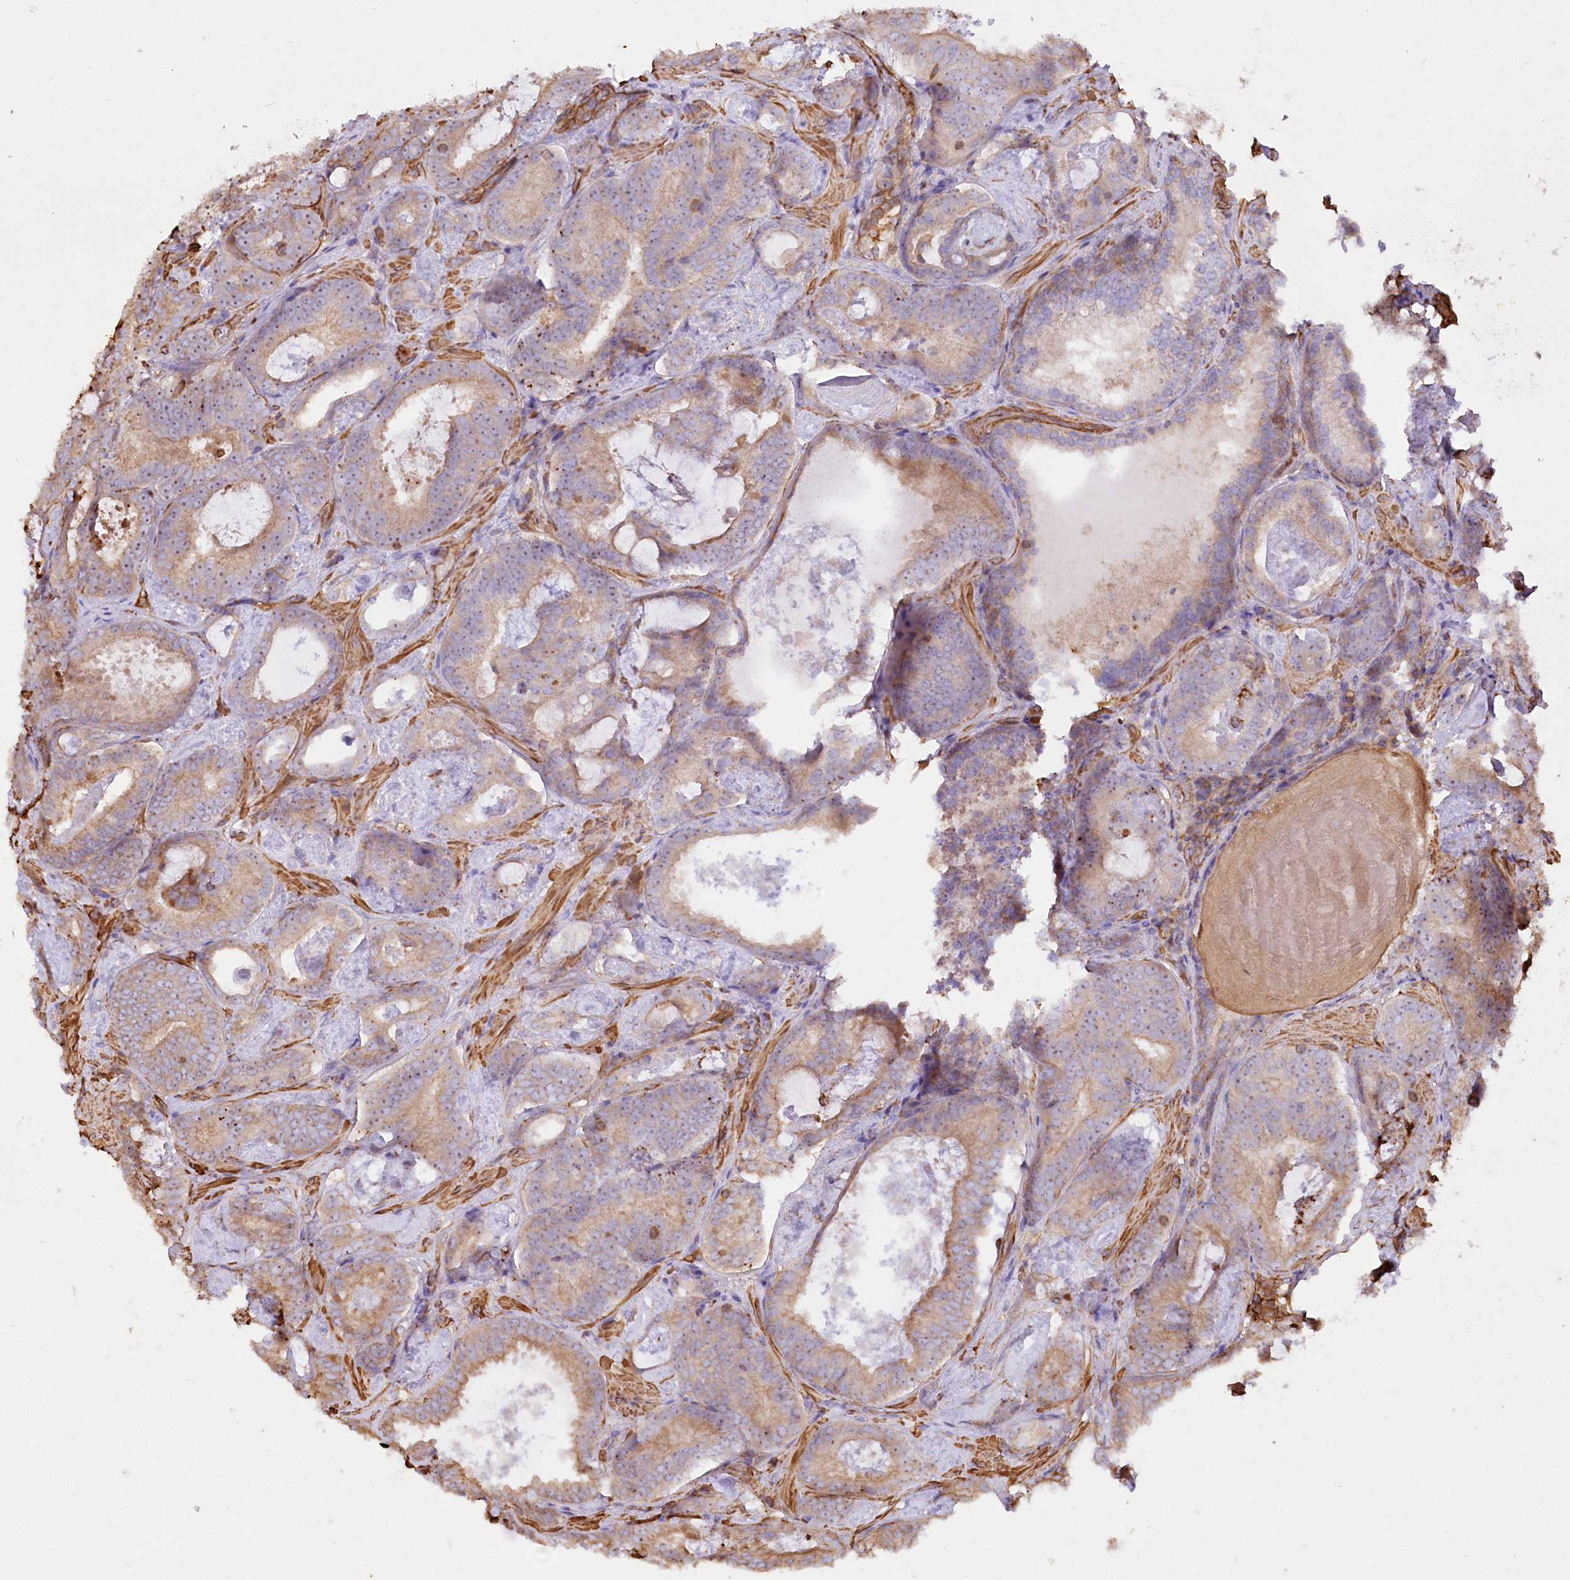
{"staining": {"intensity": "weak", "quantity": "25%-75%", "location": "cytoplasmic/membranous"}, "tissue": "prostate cancer", "cell_type": "Tumor cells", "image_type": "cancer", "snomed": [{"axis": "morphology", "description": "Adenocarcinoma, Low grade"}, {"axis": "topography", "description": "Prostate"}], "caption": "High-power microscopy captured an immunohistochemistry photomicrograph of prostate adenocarcinoma (low-grade), revealing weak cytoplasmic/membranous expression in approximately 25%-75% of tumor cells.", "gene": "WDR36", "patient": {"sex": "male", "age": 60}}